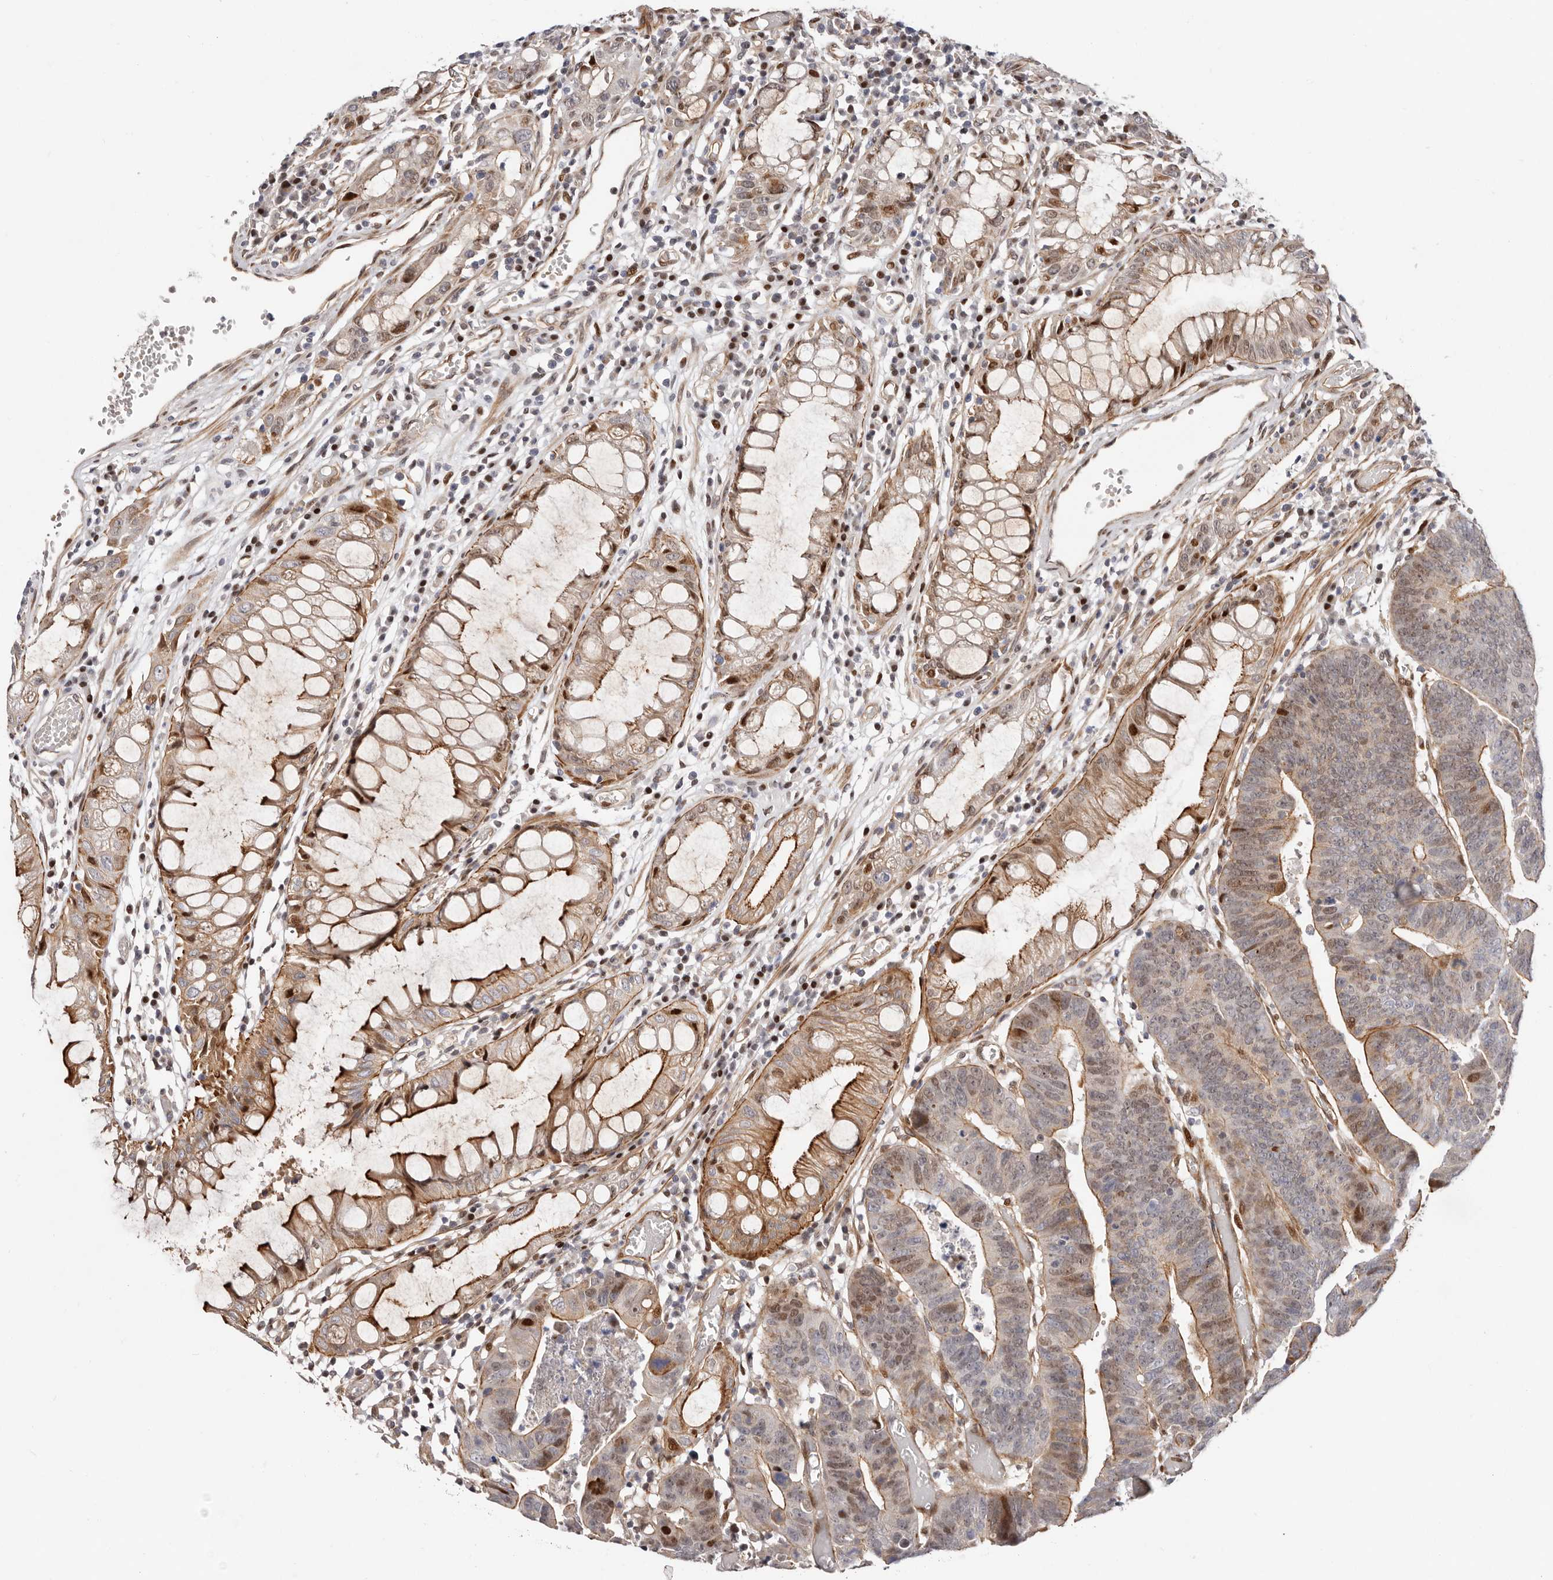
{"staining": {"intensity": "weak", "quantity": ">75%", "location": "cytoplasmic/membranous,nuclear"}, "tissue": "colorectal cancer", "cell_type": "Tumor cells", "image_type": "cancer", "snomed": [{"axis": "morphology", "description": "Adenocarcinoma, NOS"}, {"axis": "topography", "description": "Rectum"}], "caption": "A brown stain highlights weak cytoplasmic/membranous and nuclear staining of a protein in human colorectal cancer tumor cells. Using DAB (brown) and hematoxylin (blue) stains, captured at high magnification using brightfield microscopy.", "gene": "EPHX3", "patient": {"sex": "female", "age": 65}}